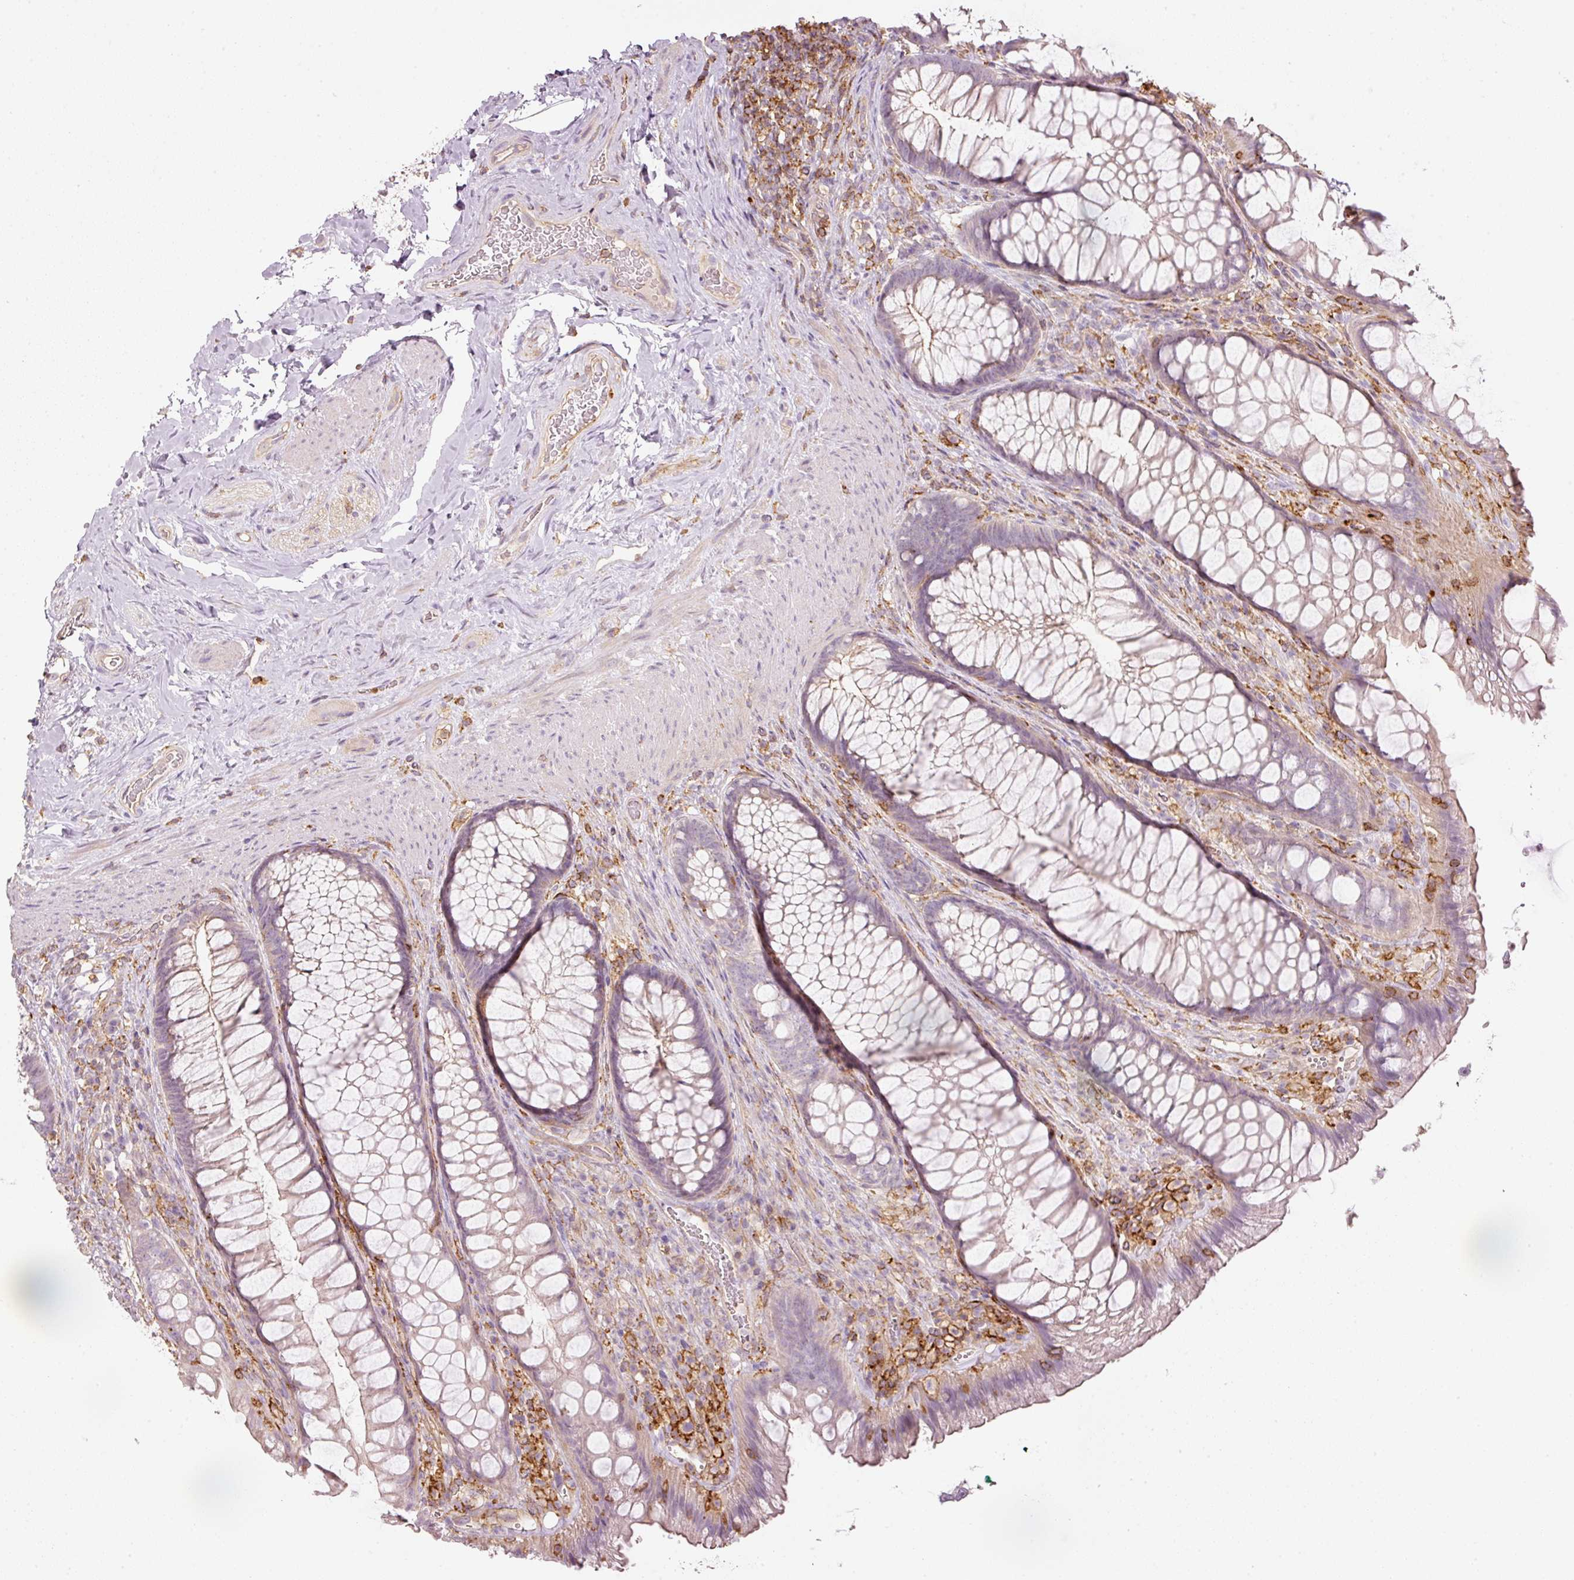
{"staining": {"intensity": "negative", "quantity": "none", "location": "none"}, "tissue": "rectum", "cell_type": "Glandular cells", "image_type": "normal", "snomed": [{"axis": "morphology", "description": "Normal tissue, NOS"}, {"axis": "topography", "description": "Rectum"}], "caption": "Immunohistochemistry (IHC) photomicrograph of normal rectum: human rectum stained with DAB (3,3'-diaminobenzidine) shows no significant protein expression in glandular cells.", "gene": "SIPA1", "patient": {"sex": "male", "age": 53}}